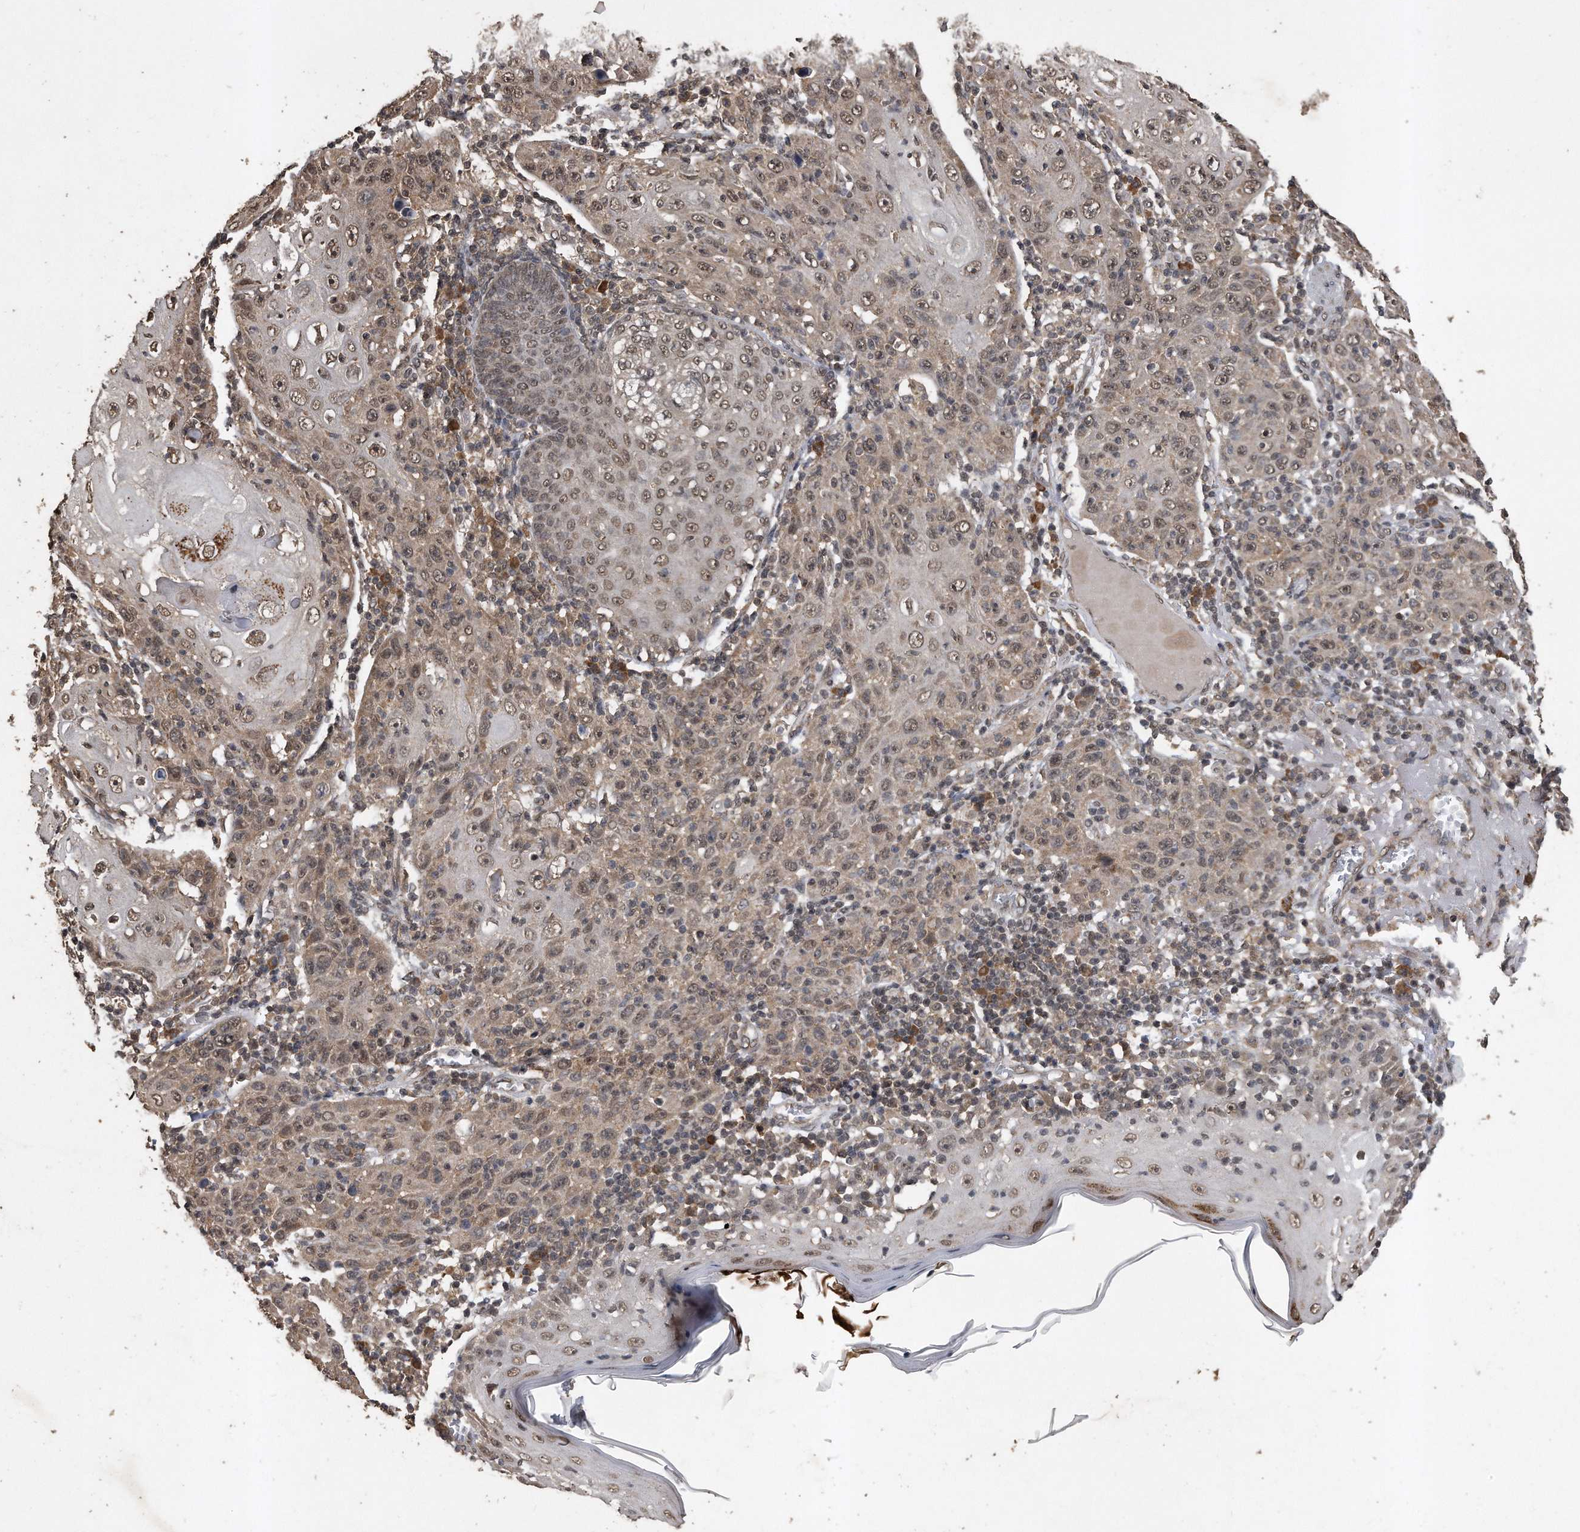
{"staining": {"intensity": "weak", "quantity": ">75%", "location": "nuclear"}, "tissue": "skin cancer", "cell_type": "Tumor cells", "image_type": "cancer", "snomed": [{"axis": "morphology", "description": "Squamous cell carcinoma, NOS"}, {"axis": "topography", "description": "Skin"}], "caption": "Immunohistochemistry (IHC) (DAB) staining of human squamous cell carcinoma (skin) exhibits weak nuclear protein staining in approximately >75% of tumor cells.", "gene": "CRYZL1", "patient": {"sex": "female", "age": 88}}